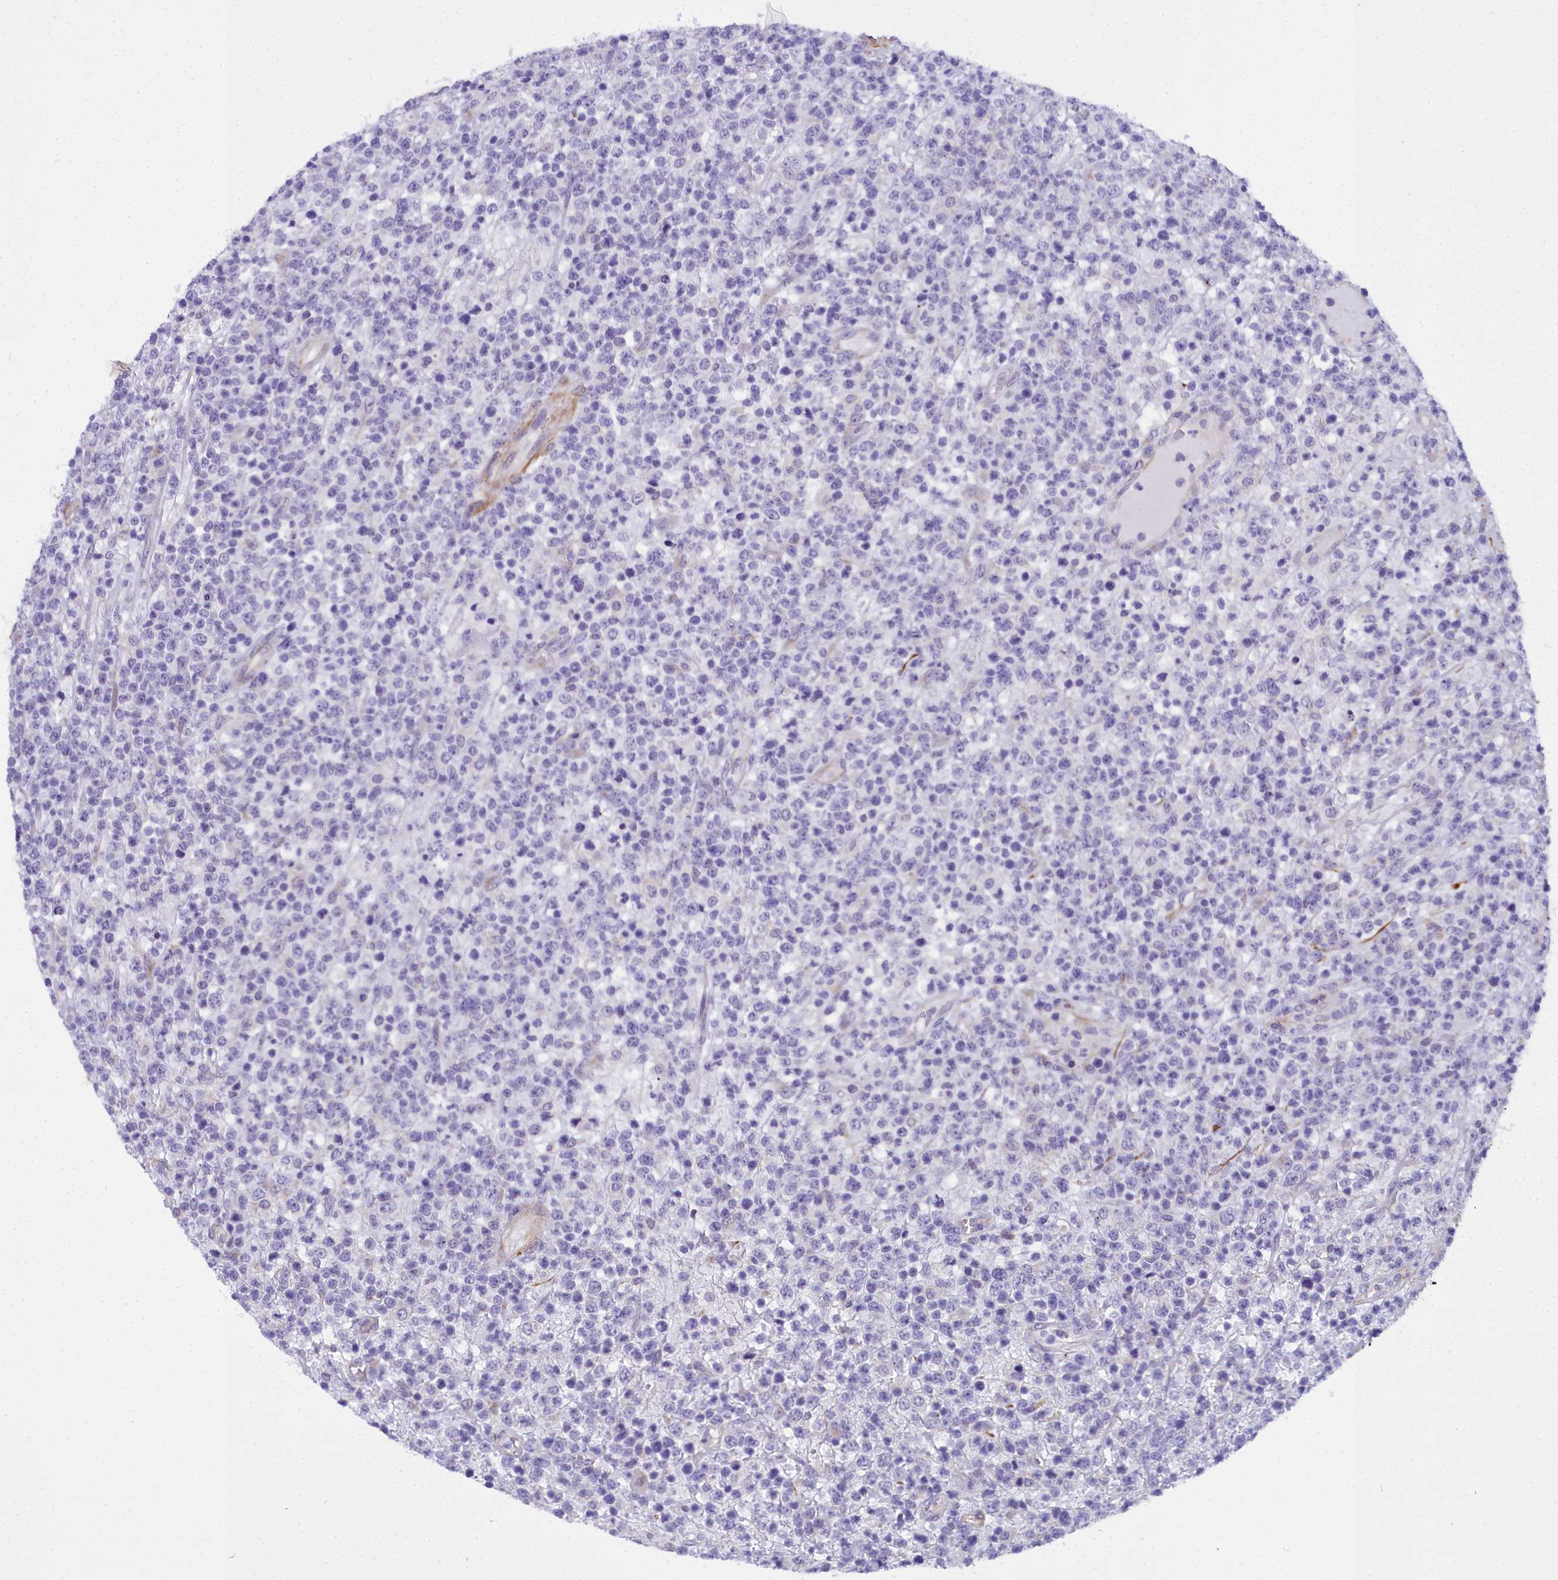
{"staining": {"intensity": "negative", "quantity": "none", "location": "none"}, "tissue": "lymphoma", "cell_type": "Tumor cells", "image_type": "cancer", "snomed": [{"axis": "morphology", "description": "Malignant lymphoma, non-Hodgkin's type, High grade"}, {"axis": "topography", "description": "Colon"}], "caption": "Lymphoma was stained to show a protein in brown. There is no significant positivity in tumor cells. (DAB (3,3'-diaminobenzidine) IHC with hematoxylin counter stain).", "gene": "TIMM22", "patient": {"sex": "female", "age": 53}}